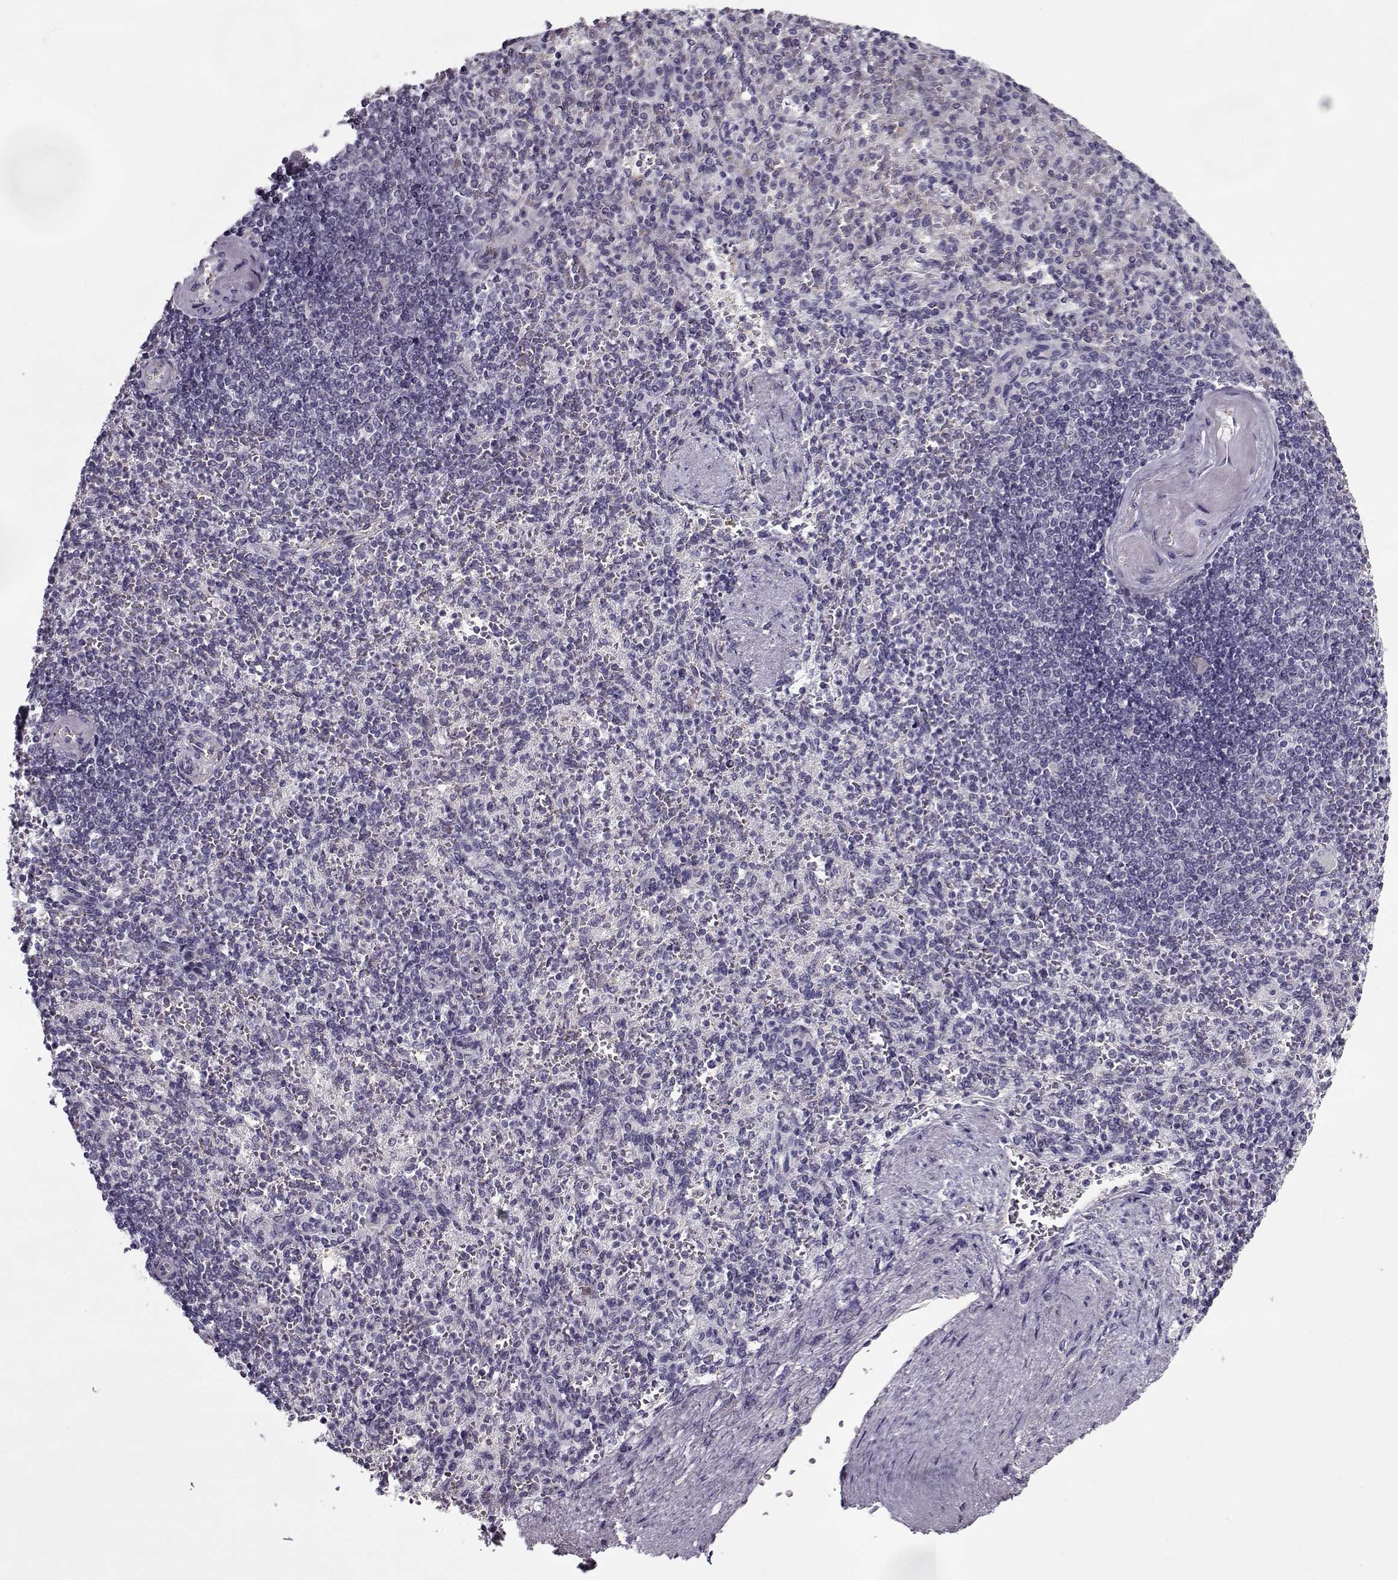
{"staining": {"intensity": "weak", "quantity": "<25%", "location": "cytoplasmic/membranous"}, "tissue": "spleen", "cell_type": "Cells in red pulp", "image_type": "normal", "snomed": [{"axis": "morphology", "description": "Normal tissue, NOS"}, {"axis": "topography", "description": "Spleen"}], "caption": "A high-resolution histopathology image shows immunohistochemistry staining of unremarkable spleen, which shows no significant positivity in cells in red pulp.", "gene": "SEC16B", "patient": {"sex": "female", "age": 74}}